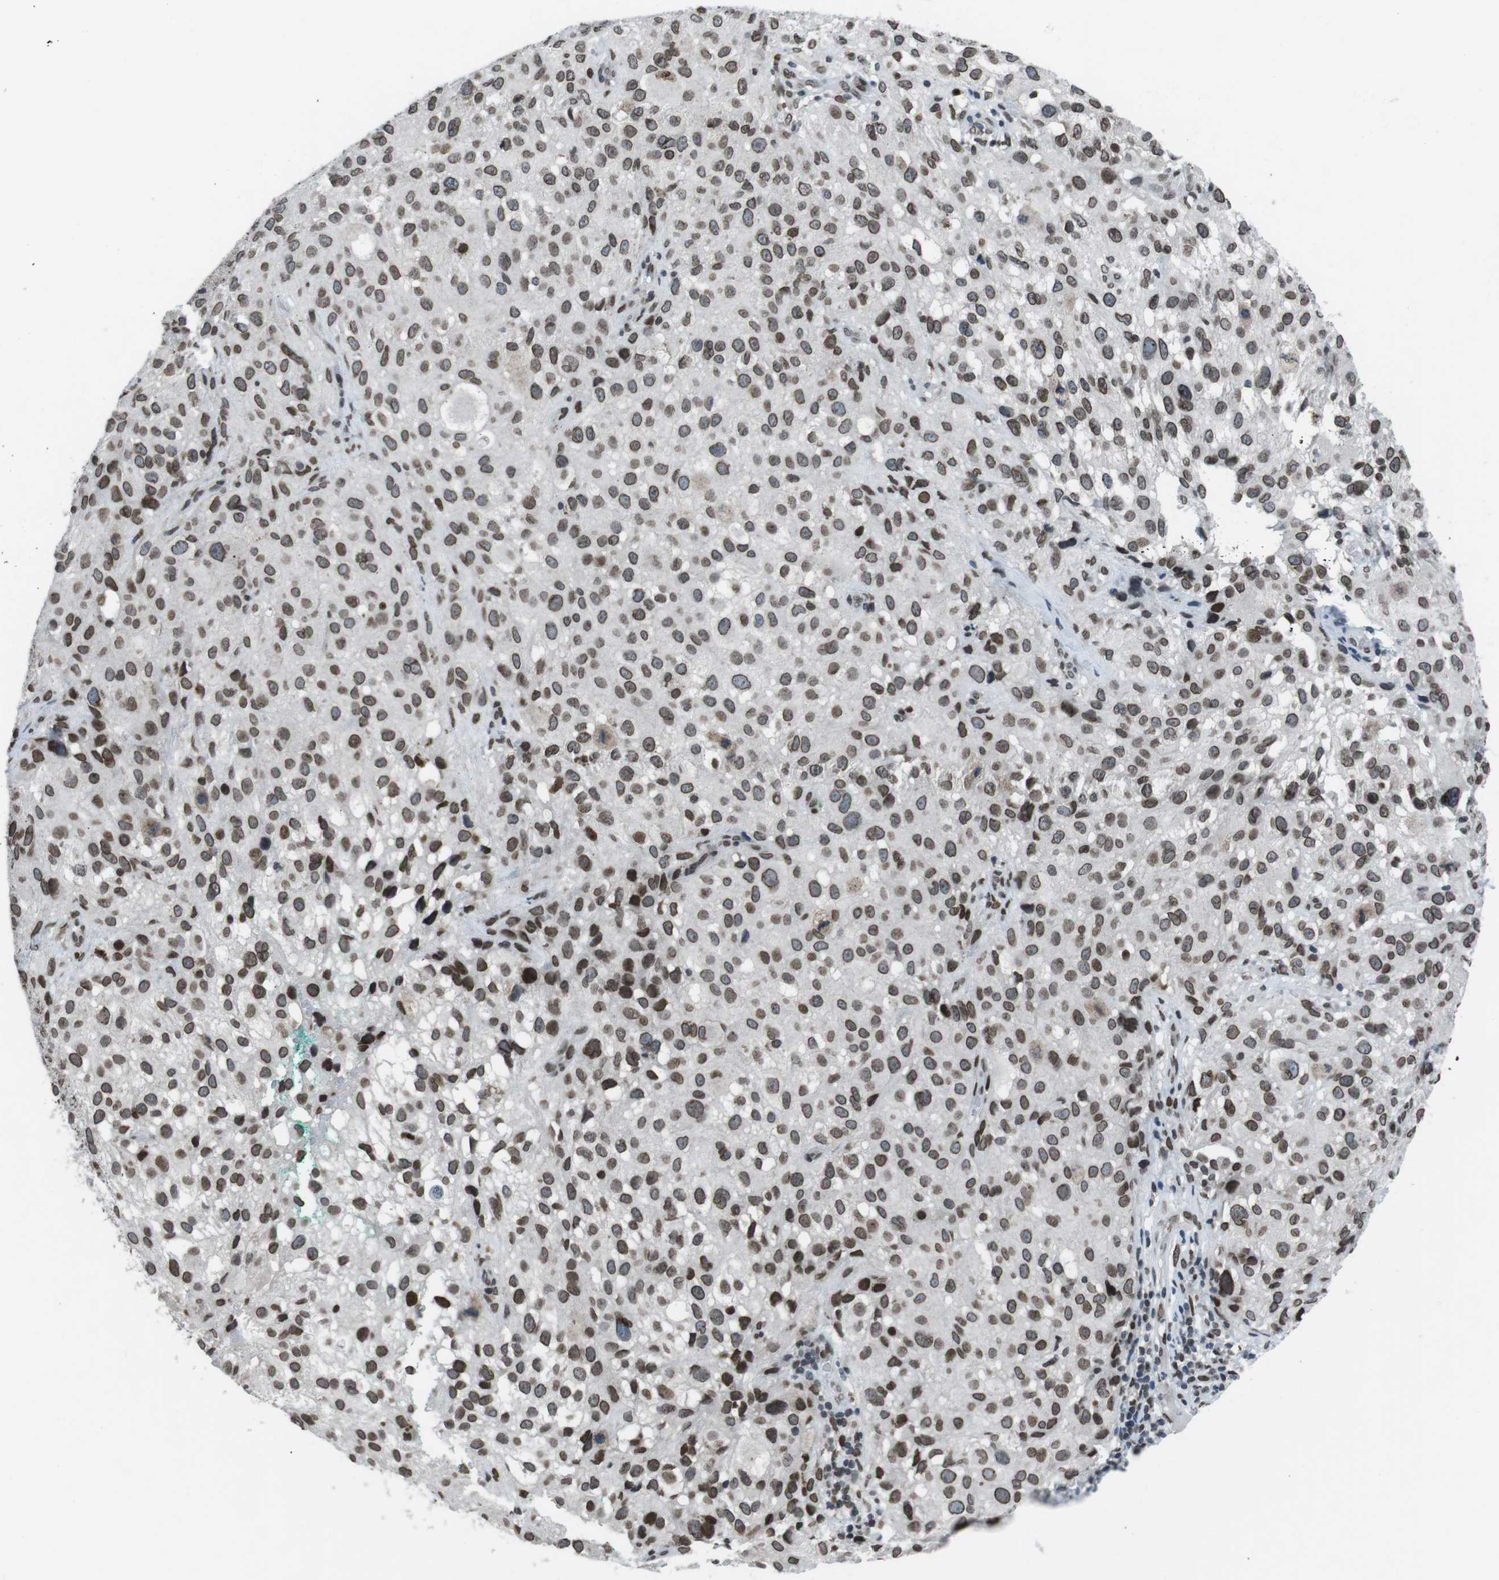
{"staining": {"intensity": "moderate", "quantity": ">75%", "location": "cytoplasmic/membranous,nuclear"}, "tissue": "melanoma", "cell_type": "Tumor cells", "image_type": "cancer", "snomed": [{"axis": "morphology", "description": "Necrosis, NOS"}, {"axis": "morphology", "description": "Malignant melanoma, NOS"}, {"axis": "topography", "description": "Skin"}], "caption": "This is a histology image of immunohistochemistry staining of malignant melanoma, which shows moderate staining in the cytoplasmic/membranous and nuclear of tumor cells.", "gene": "MAD1L1", "patient": {"sex": "female", "age": 87}}